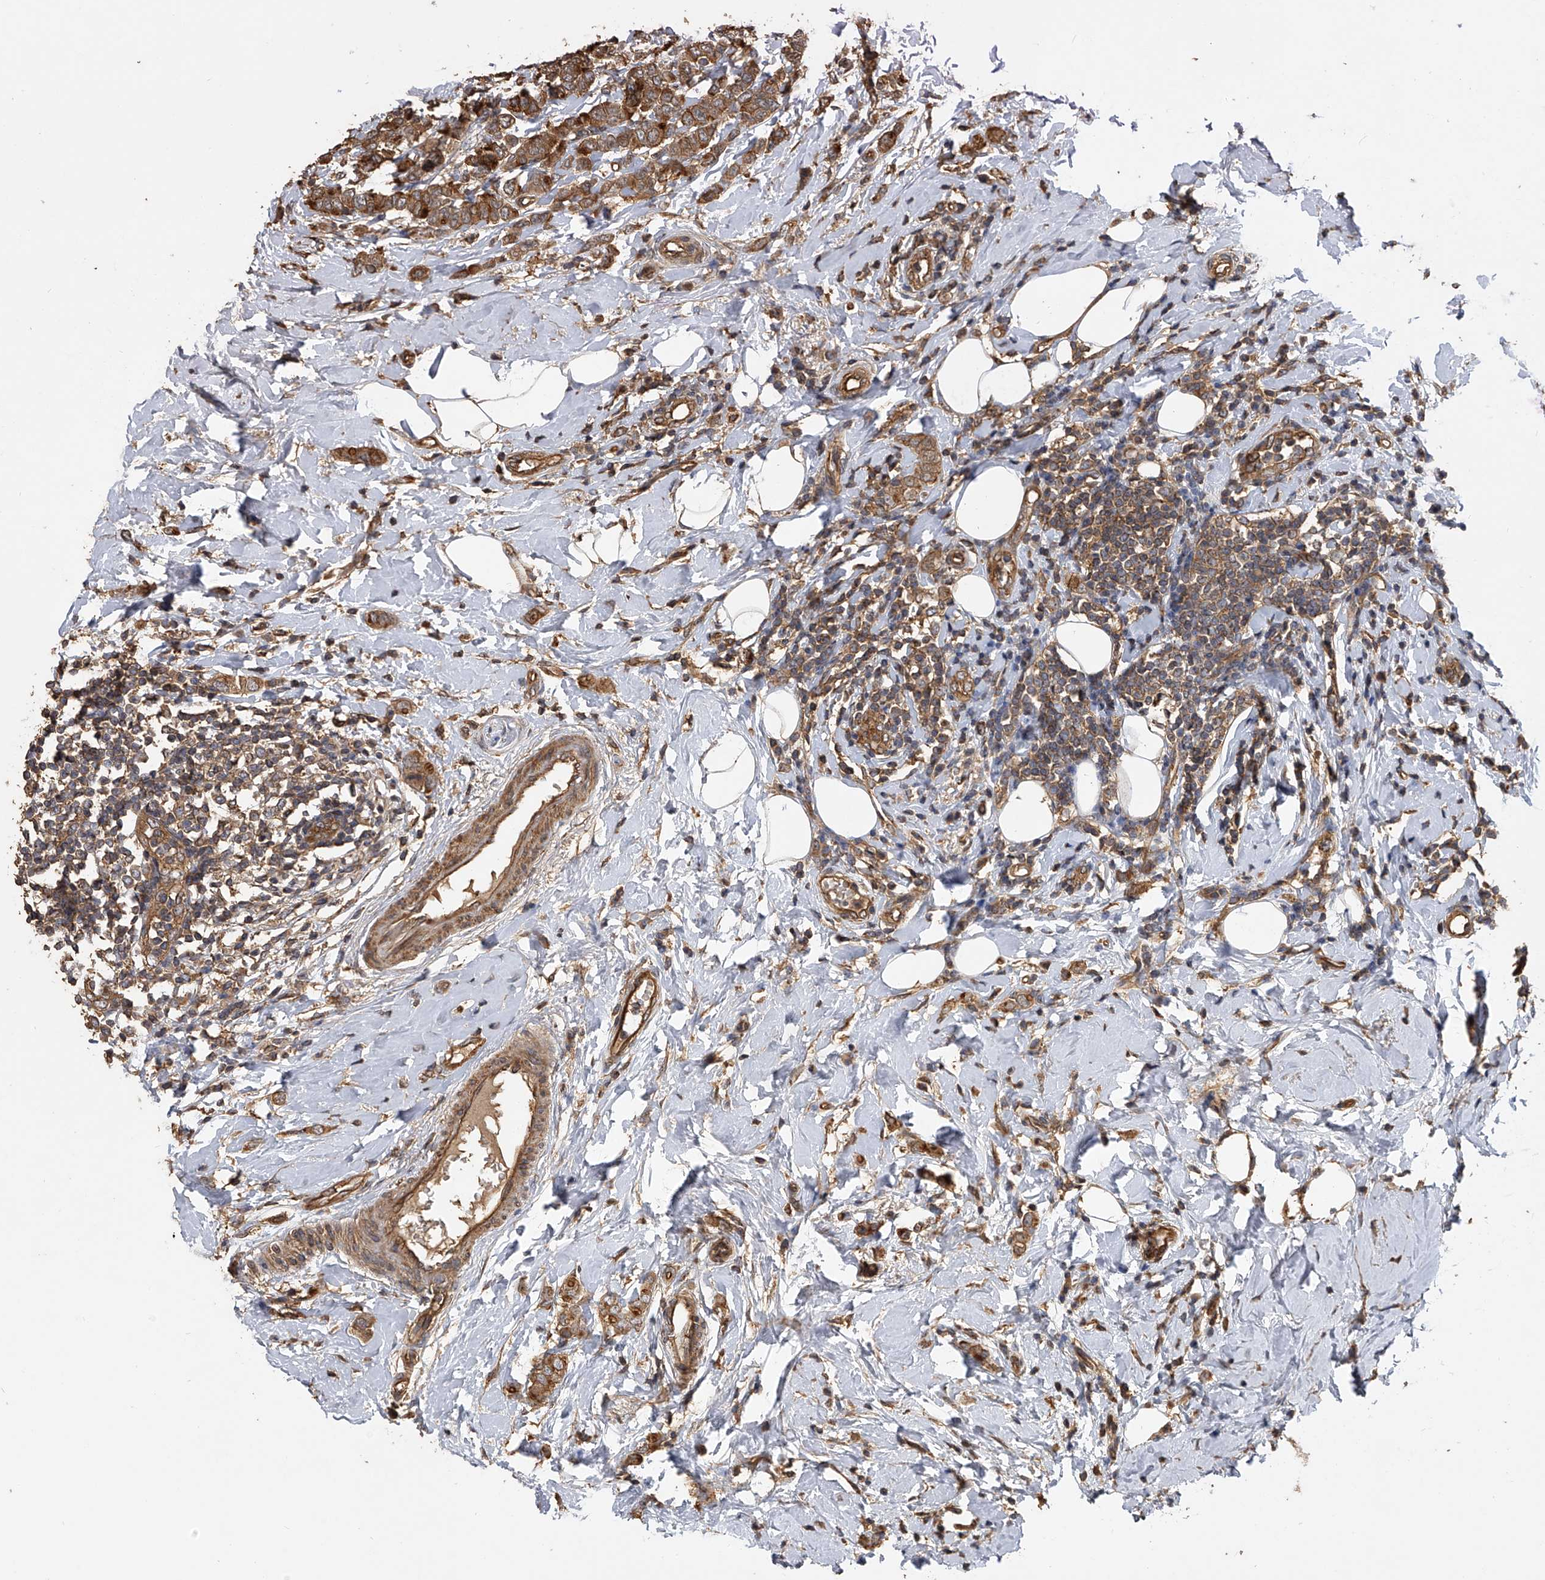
{"staining": {"intensity": "moderate", "quantity": ">75%", "location": "cytoplasmic/membranous"}, "tissue": "breast cancer", "cell_type": "Tumor cells", "image_type": "cancer", "snomed": [{"axis": "morphology", "description": "Lobular carcinoma"}, {"axis": "topography", "description": "Breast"}], "caption": "Immunohistochemical staining of breast lobular carcinoma shows medium levels of moderate cytoplasmic/membranous protein expression in approximately >75% of tumor cells.", "gene": "PTPRA", "patient": {"sex": "female", "age": 47}}